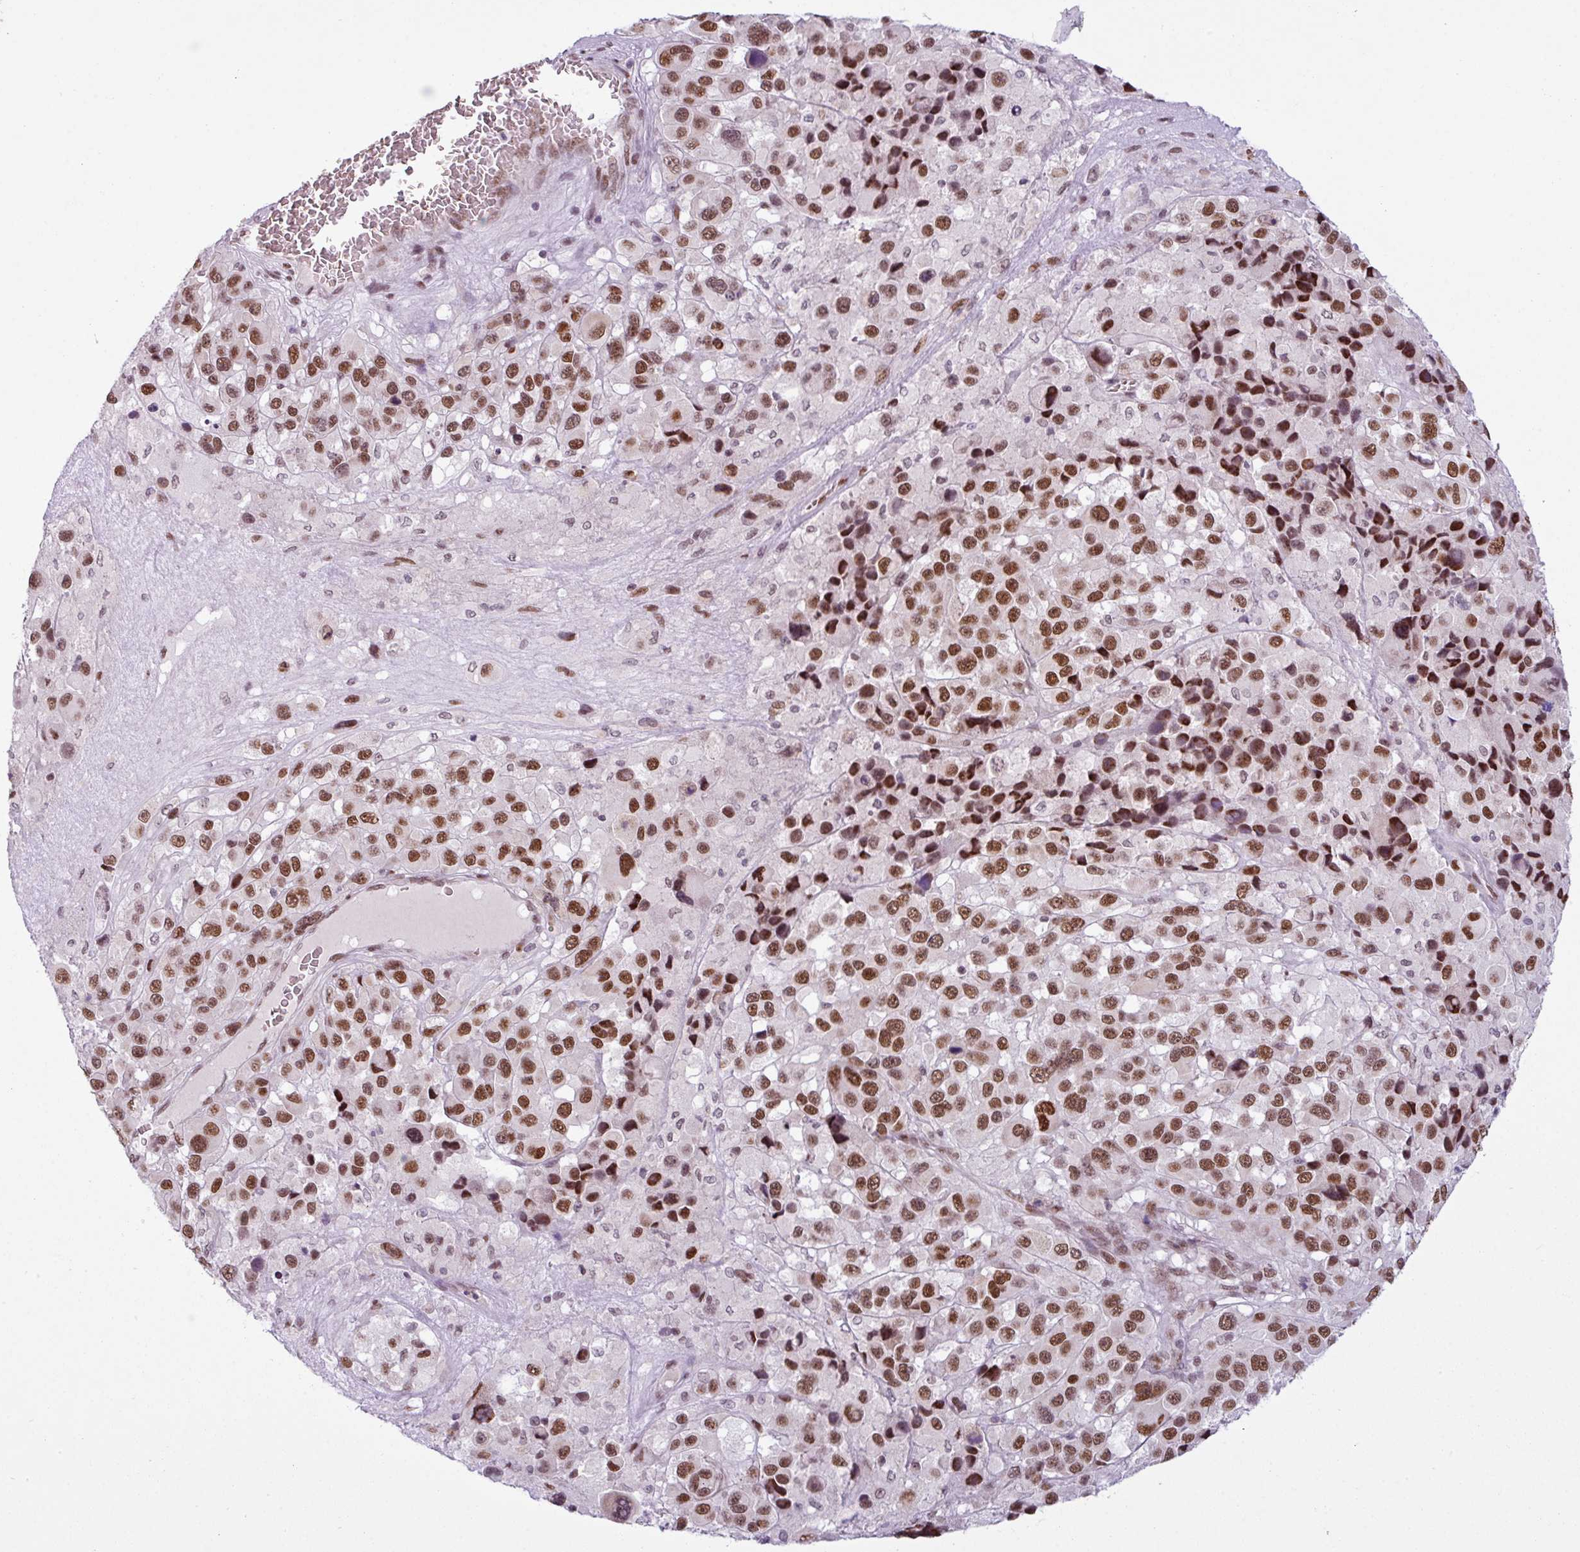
{"staining": {"intensity": "strong", "quantity": ">75%", "location": "nuclear"}, "tissue": "melanoma", "cell_type": "Tumor cells", "image_type": "cancer", "snomed": [{"axis": "morphology", "description": "Malignant melanoma, Metastatic site"}, {"axis": "topography", "description": "Lymph node"}], "caption": "A high-resolution histopathology image shows immunohistochemistry staining of malignant melanoma (metastatic site), which demonstrates strong nuclear positivity in about >75% of tumor cells.", "gene": "PRDM5", "patient": {"sex": "female", "age": 65}}